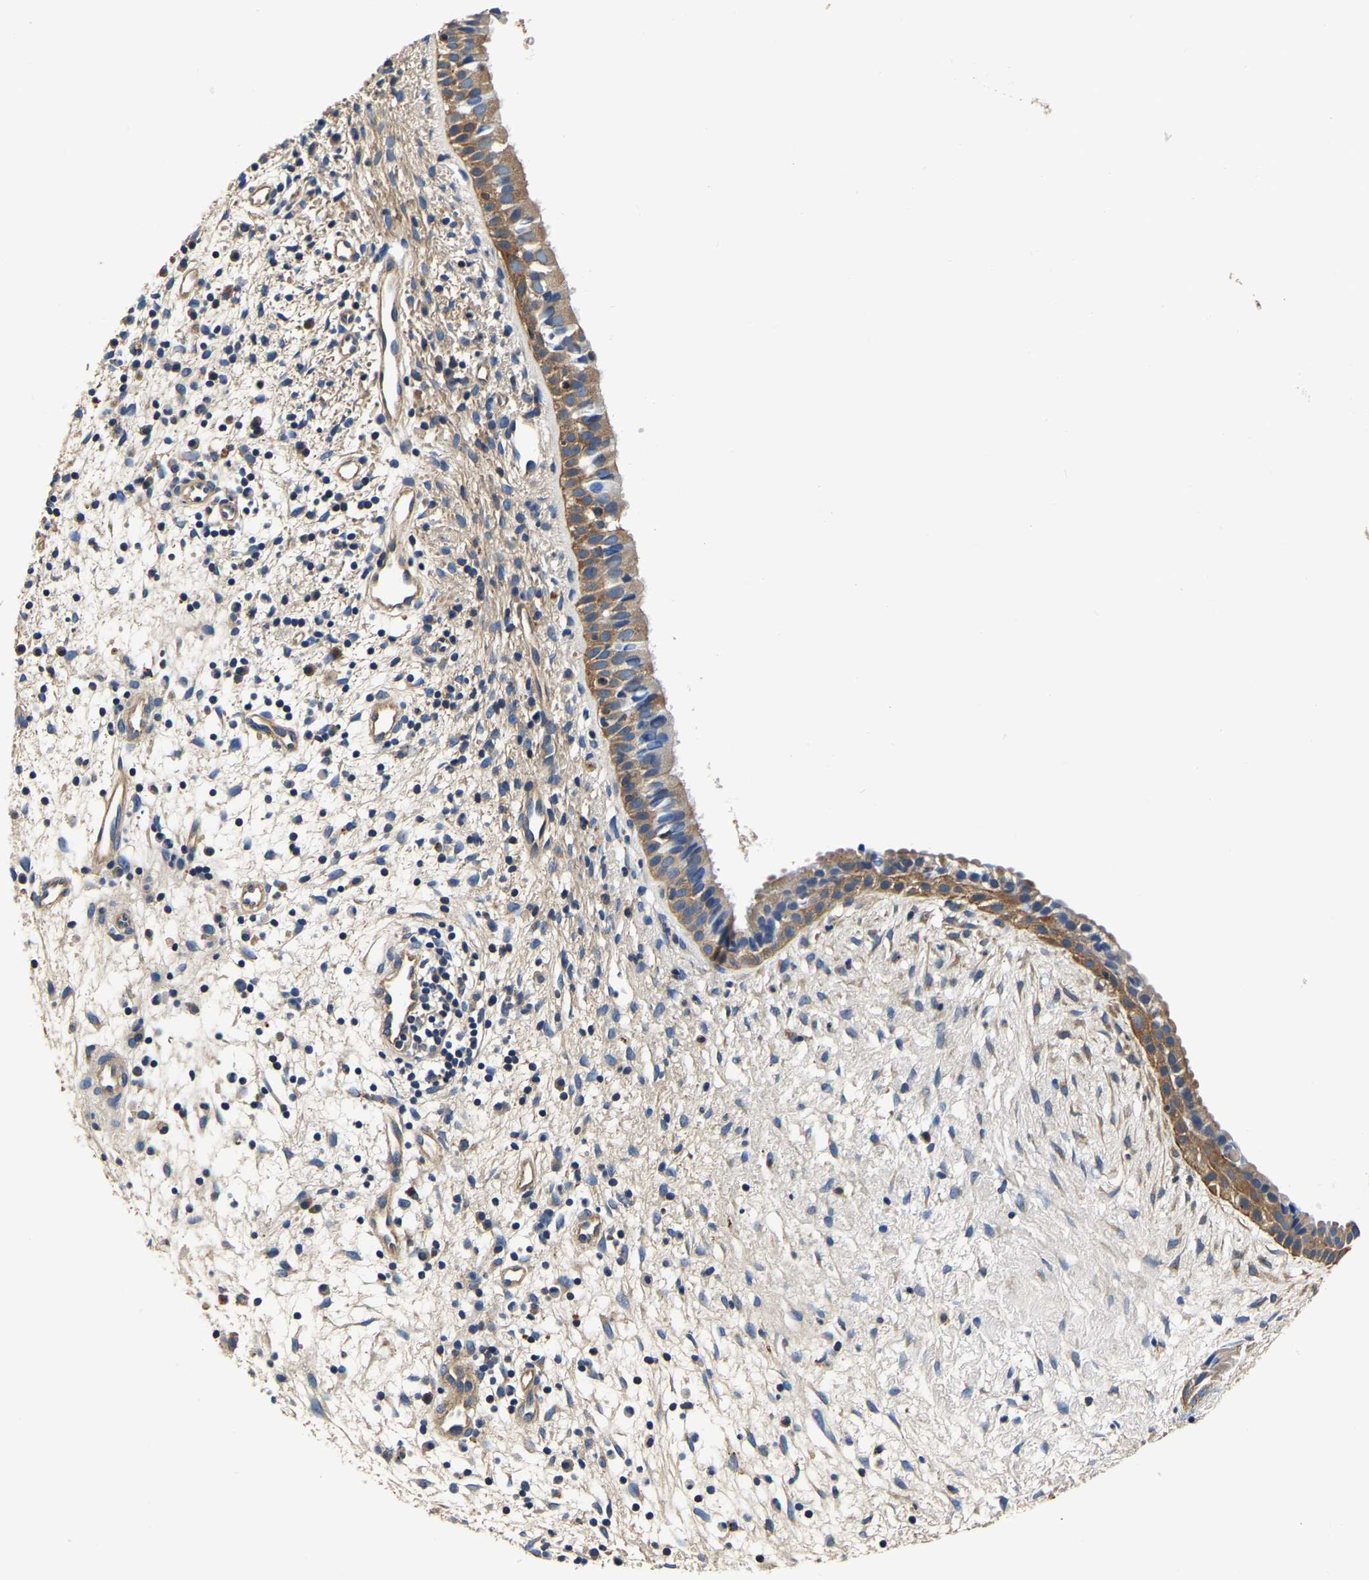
{"staining": {"intensity": "moderate", "quantity": ">75%", "location": "cytoplasmic/membranous"}, "tissue": "nasopharynx", "cell_type": "Respiratory epithelial cells", "image_type": "normal", "snomed": [{"axis": "morphology", "description": "Normal tissue, NOS"}, {"axis": "topography", "description": "Nasopharynx"}], "caption": "This micrograph exhibits immunohistochemistry (IHC) staining of normal human nasopharynx, with medium moderate cytoplasmic/membranous expression in approximately >75% of respiratory epithelial cells.", "gene": "SH3GLB1", "patient": {"sex": "male", "age": 22}}